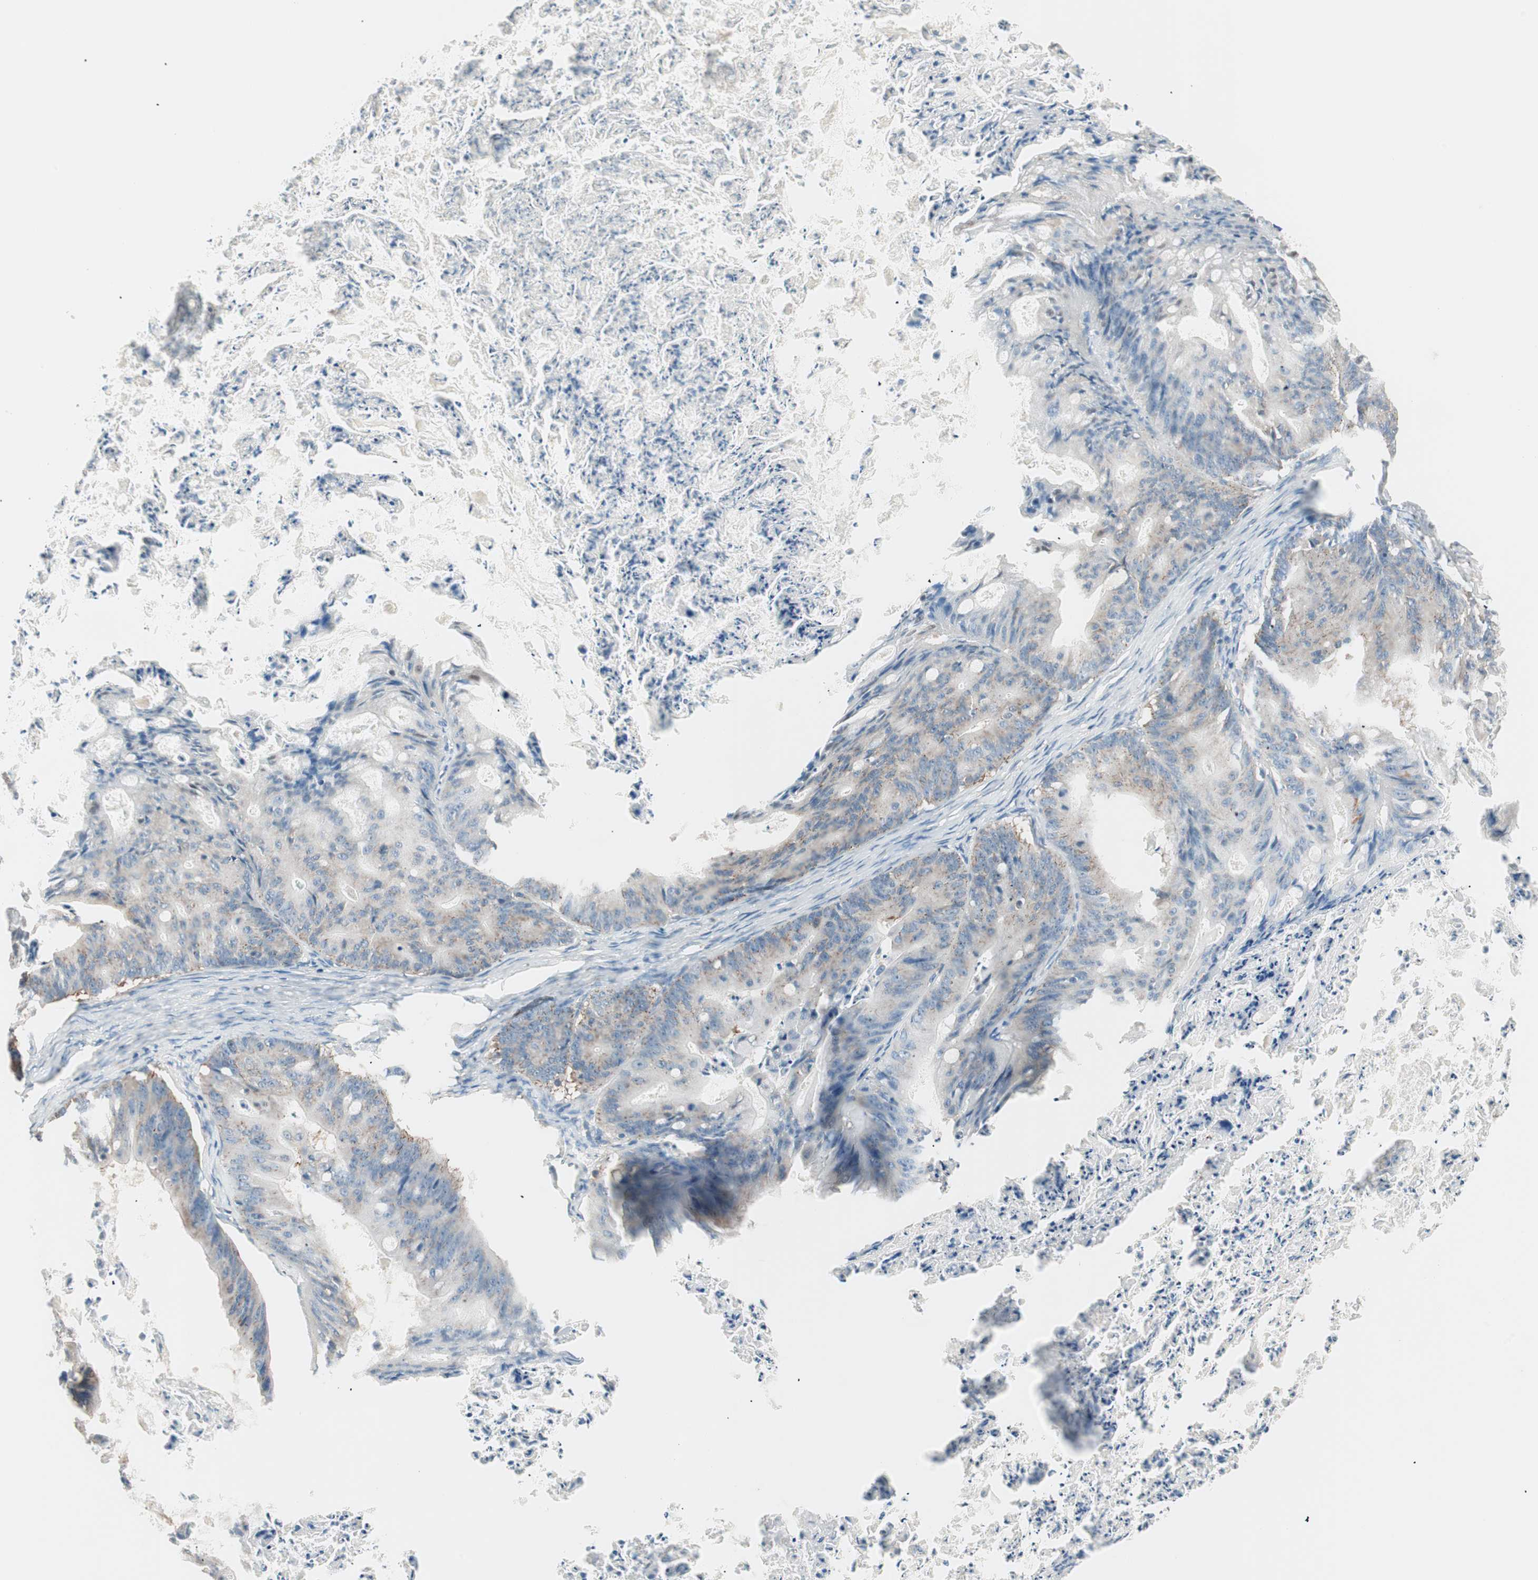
{"staining": {"intensity": "weak", "quantity": "<25%", "location": "cytoplasmic/membranous"}, "tissue": "ovarian cancer", "cell_type": "Tumor cells", "image_type": "cancer", "snomed": [{"axis": "morphology", "description": "Cystadenocarcinoma, mucinous, NOS"}, {"axis": "topography", "description": "Ovary"}], "caption": "Tumor cells show no significant positivity in ovarian cancer (mucinous cystadenocarcinoma).", "gene": "RAD54B", "patient": {"sex": "female", "age": 36}}